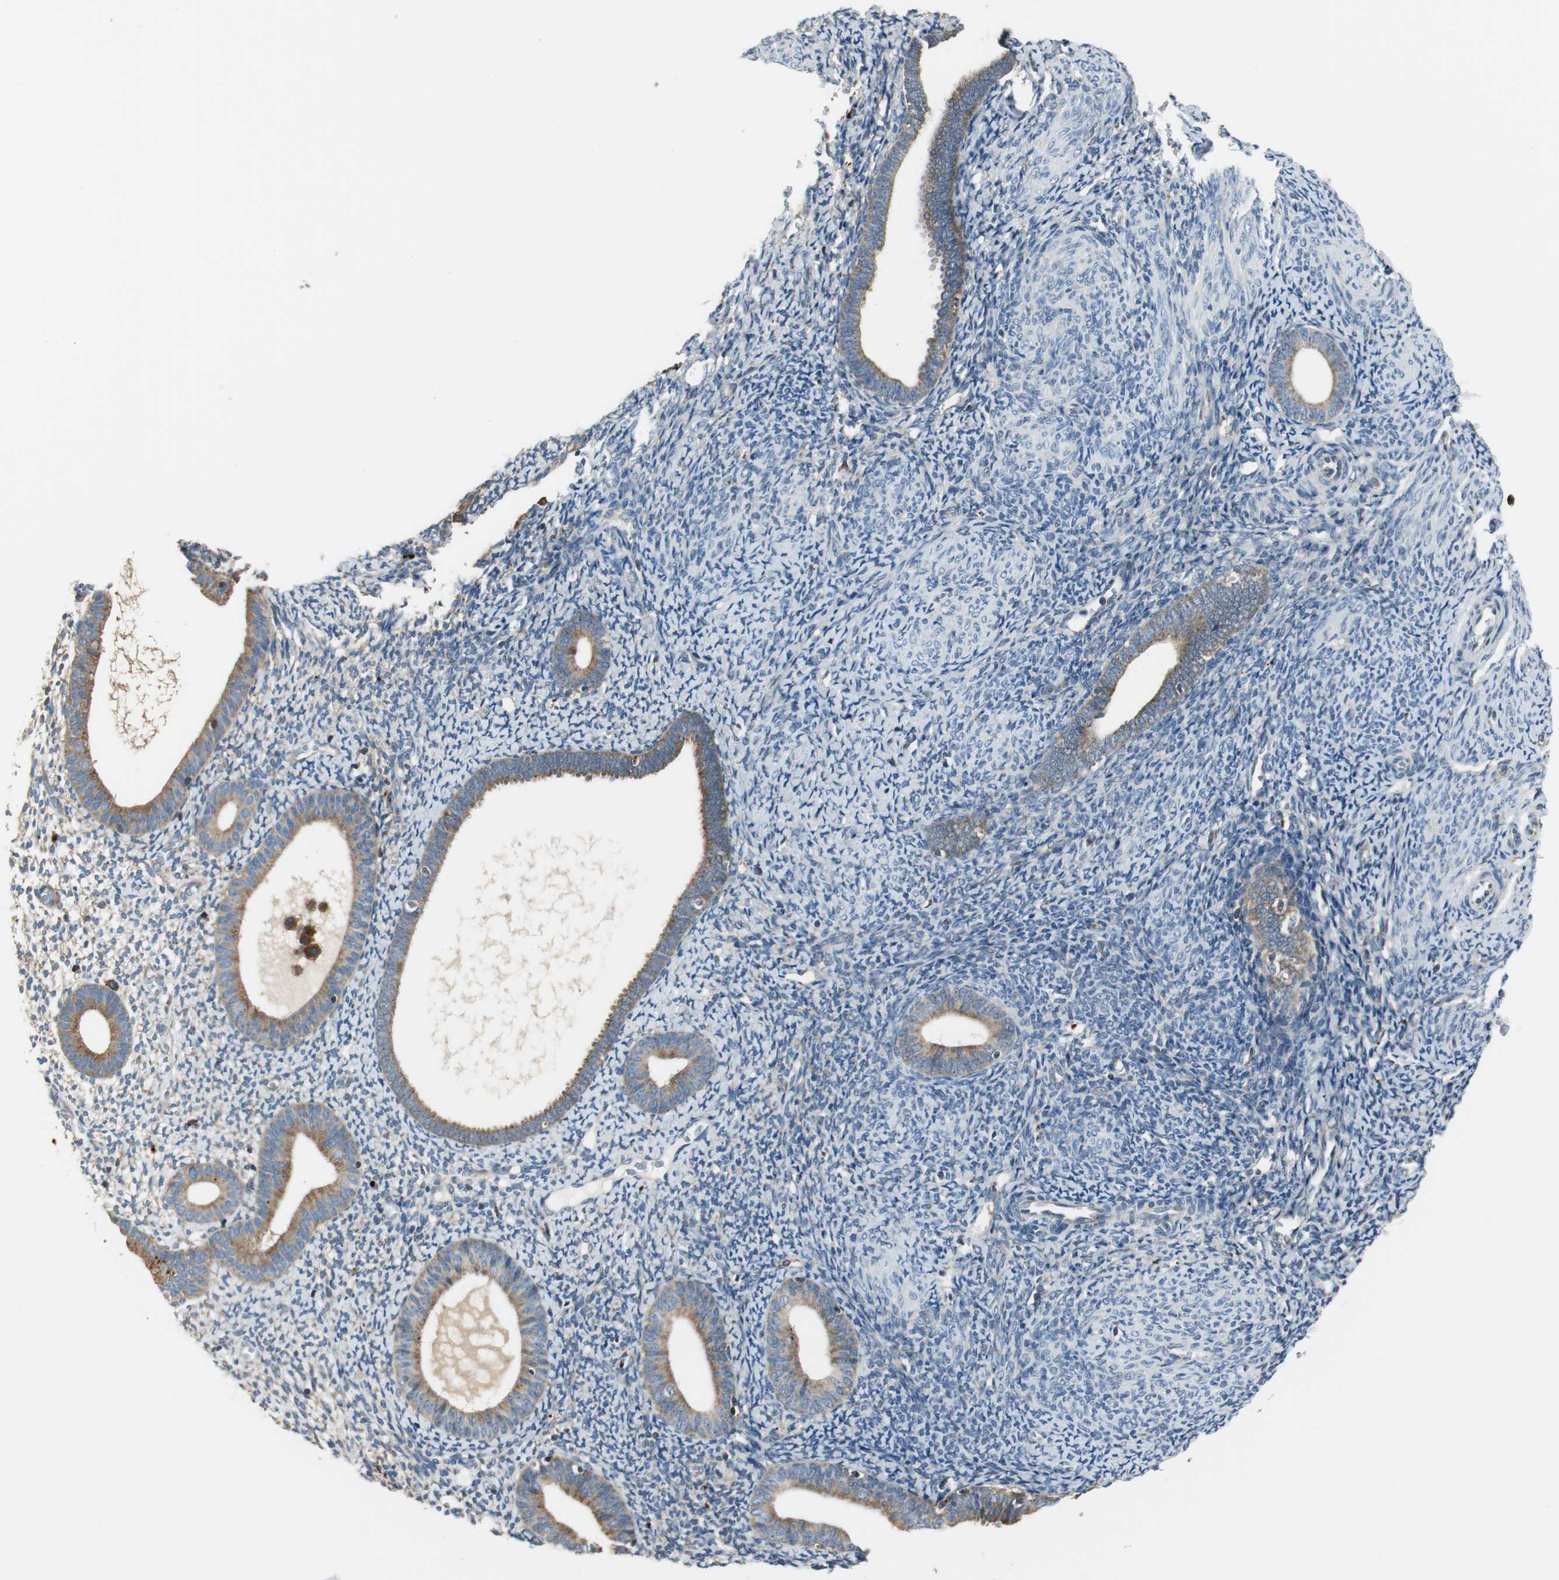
{"staining": {"intensity": "moderate", "quantity": ">75%", "location": "cytoplasmic/membranous"}, "tissue": "endometrium", "cell_type": "Cells in endometrial stroma", "image_type": "normal", "snomed": [{"axis": "morphology", "description": "Normal tissue, NOS"}, {"axis": "topography", "description": "Smooth muscle"}, {"axis": "topography", "description": "Endometrium"}], "caption": "An immunohistochemistry (IHC) image of benign tissue is shown. Protein staining in brown highlights moderate cytoplasmic/membranous positivity in endometrium within cells in endometrial stroma. Nuclei are stained in blue.", "gene": "NCK1", "patient": {"sex": "female", "age": 57}}